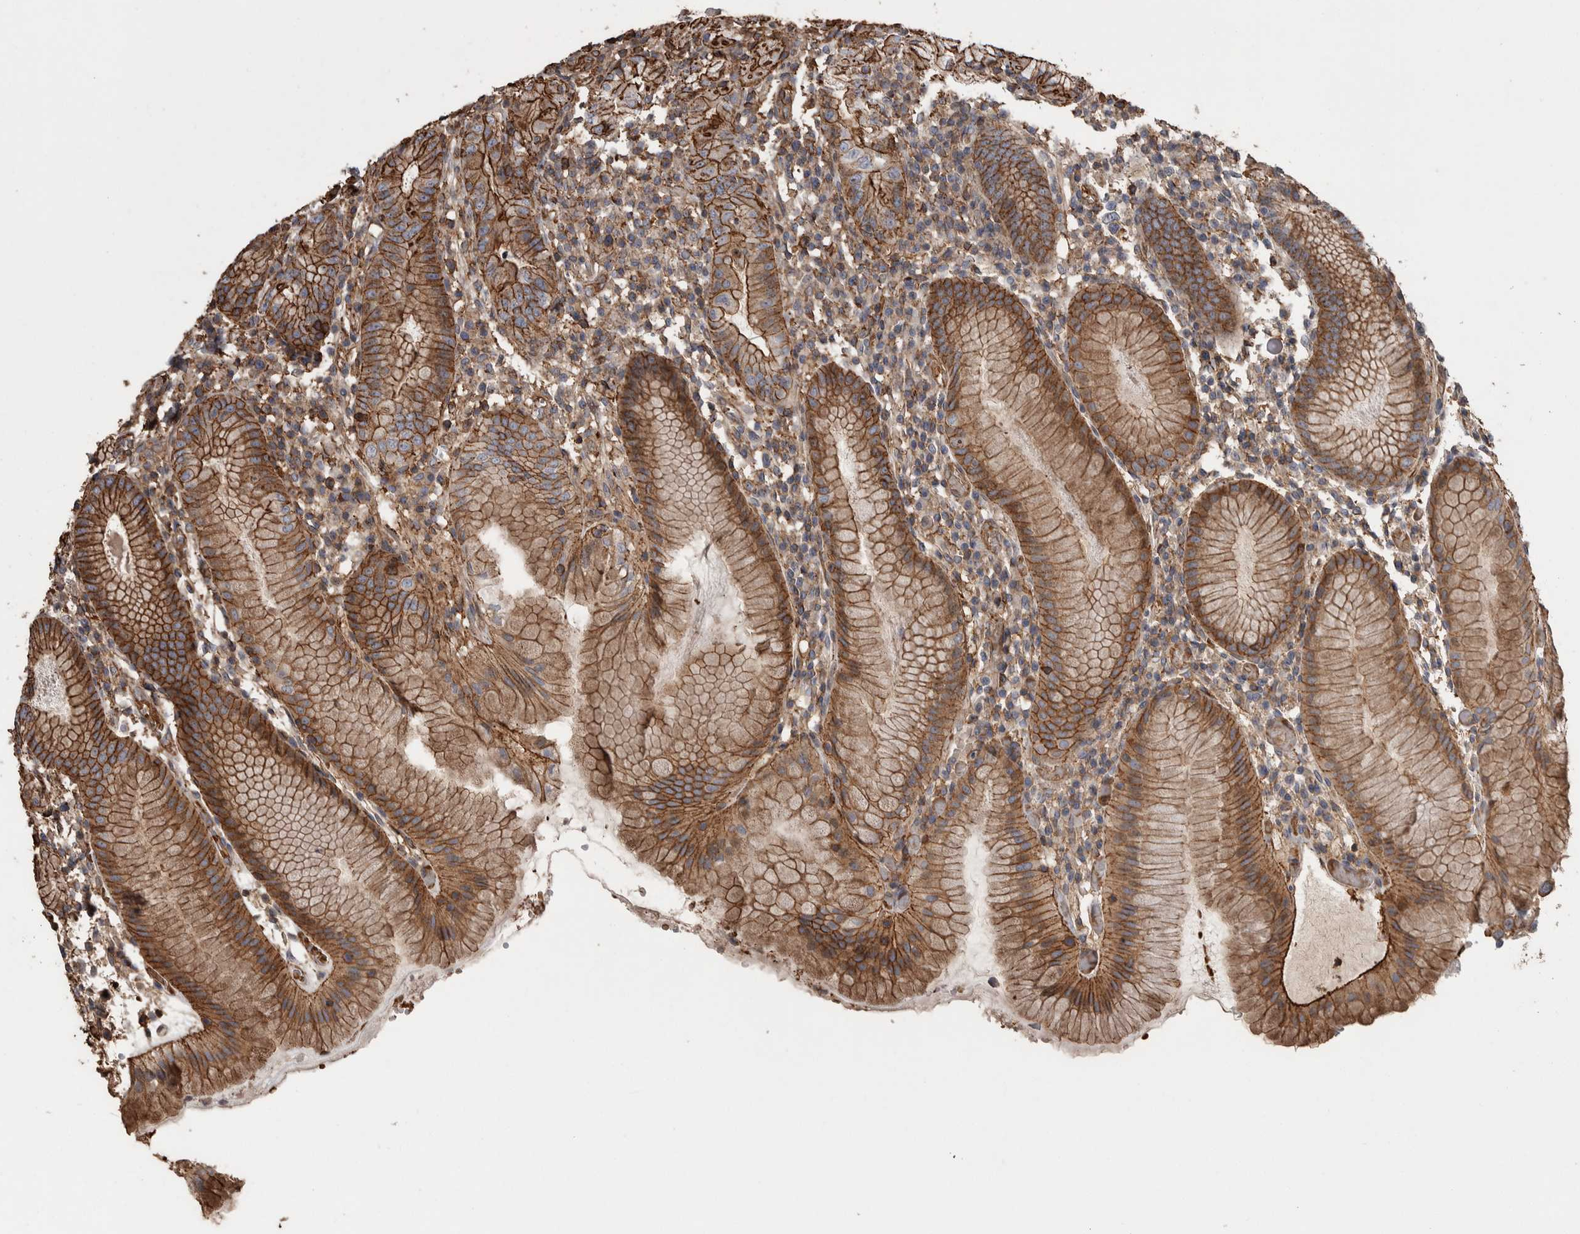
{"staining": {"intensity": "moderate", "quantity": ">75%", "location": "cytoplasmic/membranous"}, "tissue": "stomach", "cell_type": "Glandular cells", "image_type": "normal", "snomed": [{"axis": "morphology", "description": "Normal tissue, NOS"}, {"axis": "topography", "description": "Stomach"}, {"axis": "topography", "description": "Stomach, lower"}], "caption": "The image exhibits staining of unremarkable stomach, revealing moderate cytoplasmic/membranous protein positivity (brown color) within glandular cells. Nuclei are stained in blue.", "gene": "ENPP2", "patient": {"sex": "female", "age": 75}}